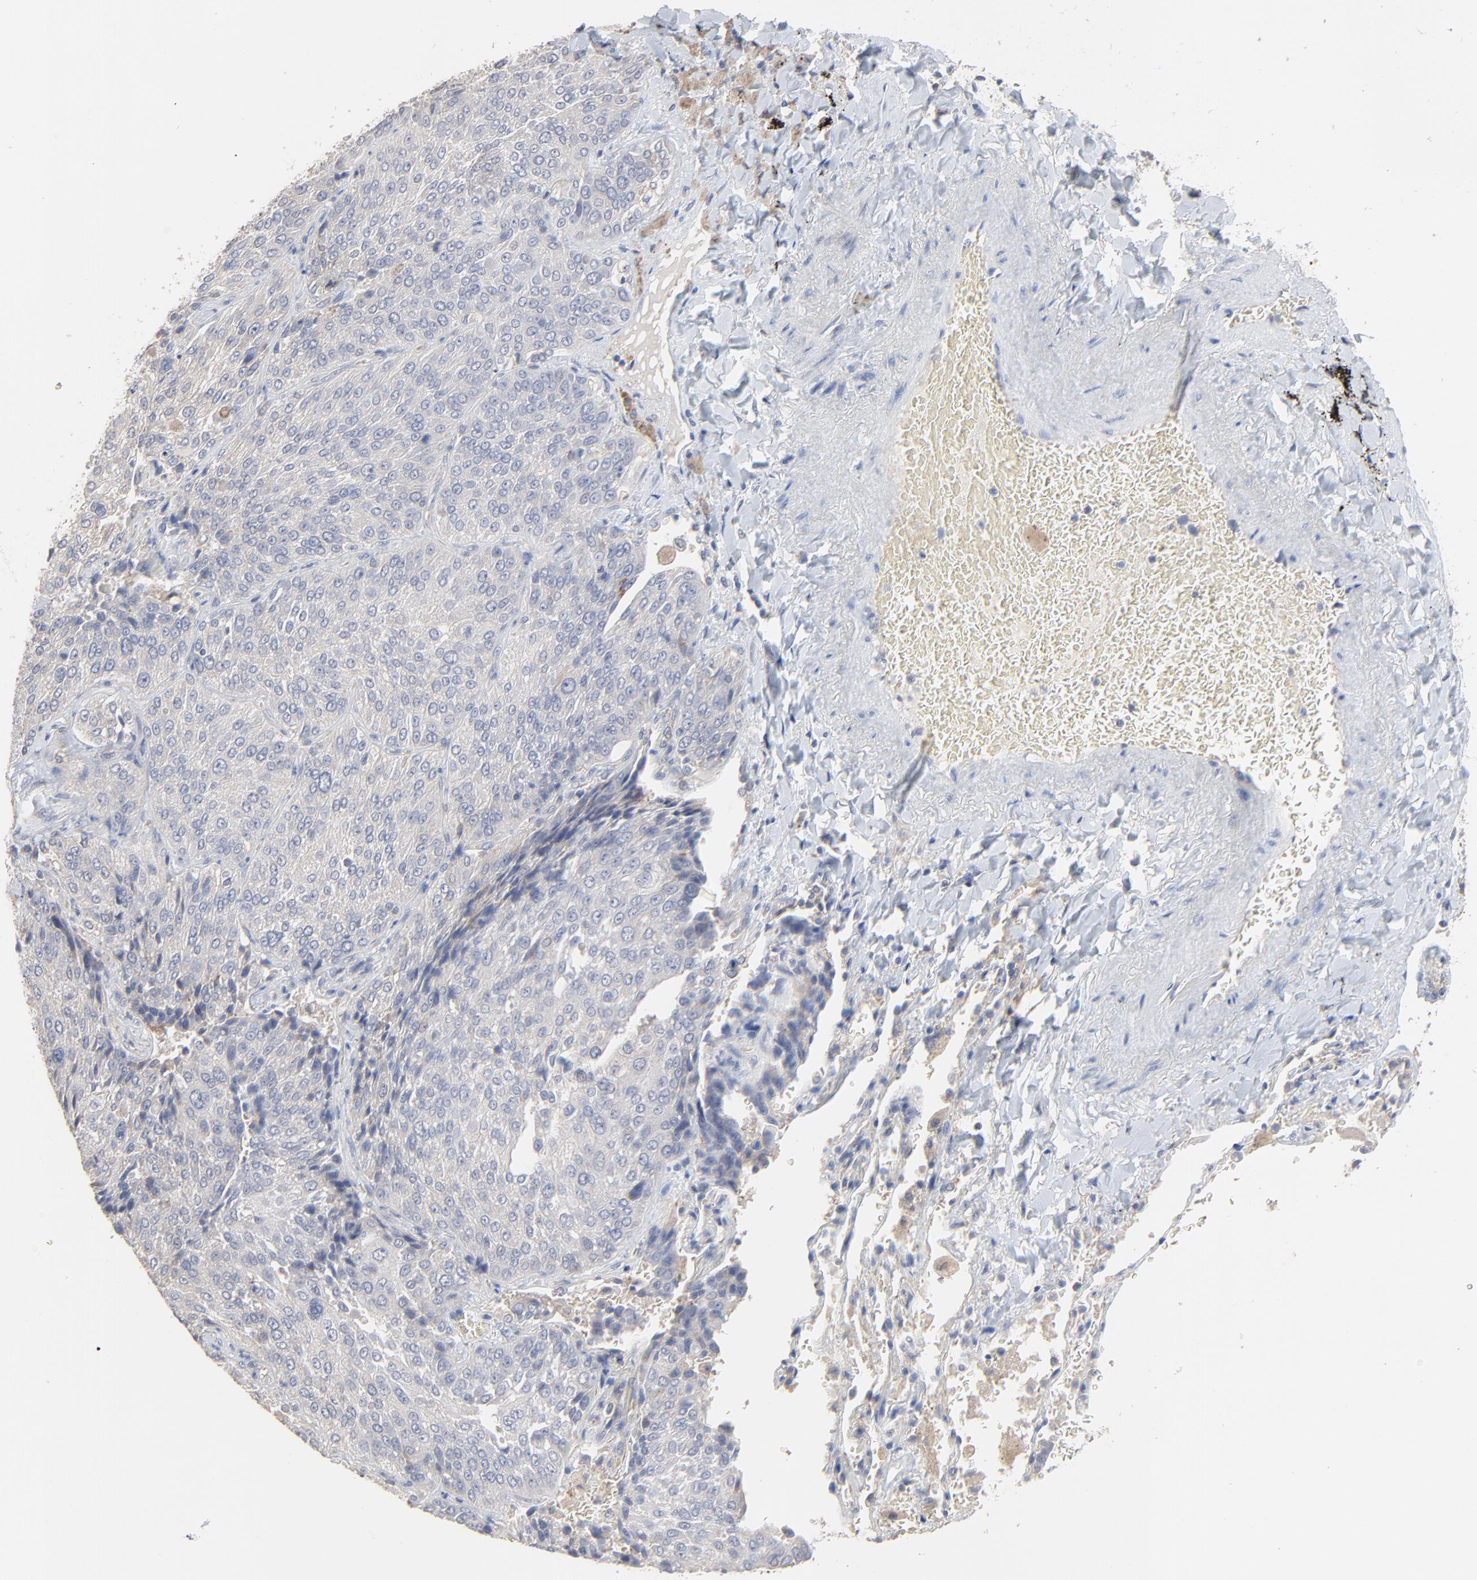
{"staining": {"intensity": "weak", "quantity": "<25%", "location": "cytoplasmic/membranous"}, "tissue": "lung cancer", "cell_type": "Tumor cells", "image_type": "cancer", "snomed": [{"axis": "morphology", "description": "Squamous cell carcinoma, NOS"}, {"axis": "topography", "description": "Lung"}], "caption": "Lung cancer was stained to show a protein in brown. There is no significant staining in tumor cells.", "gene": "FANCB", "patient": {"sex": "male", "age": 54}}